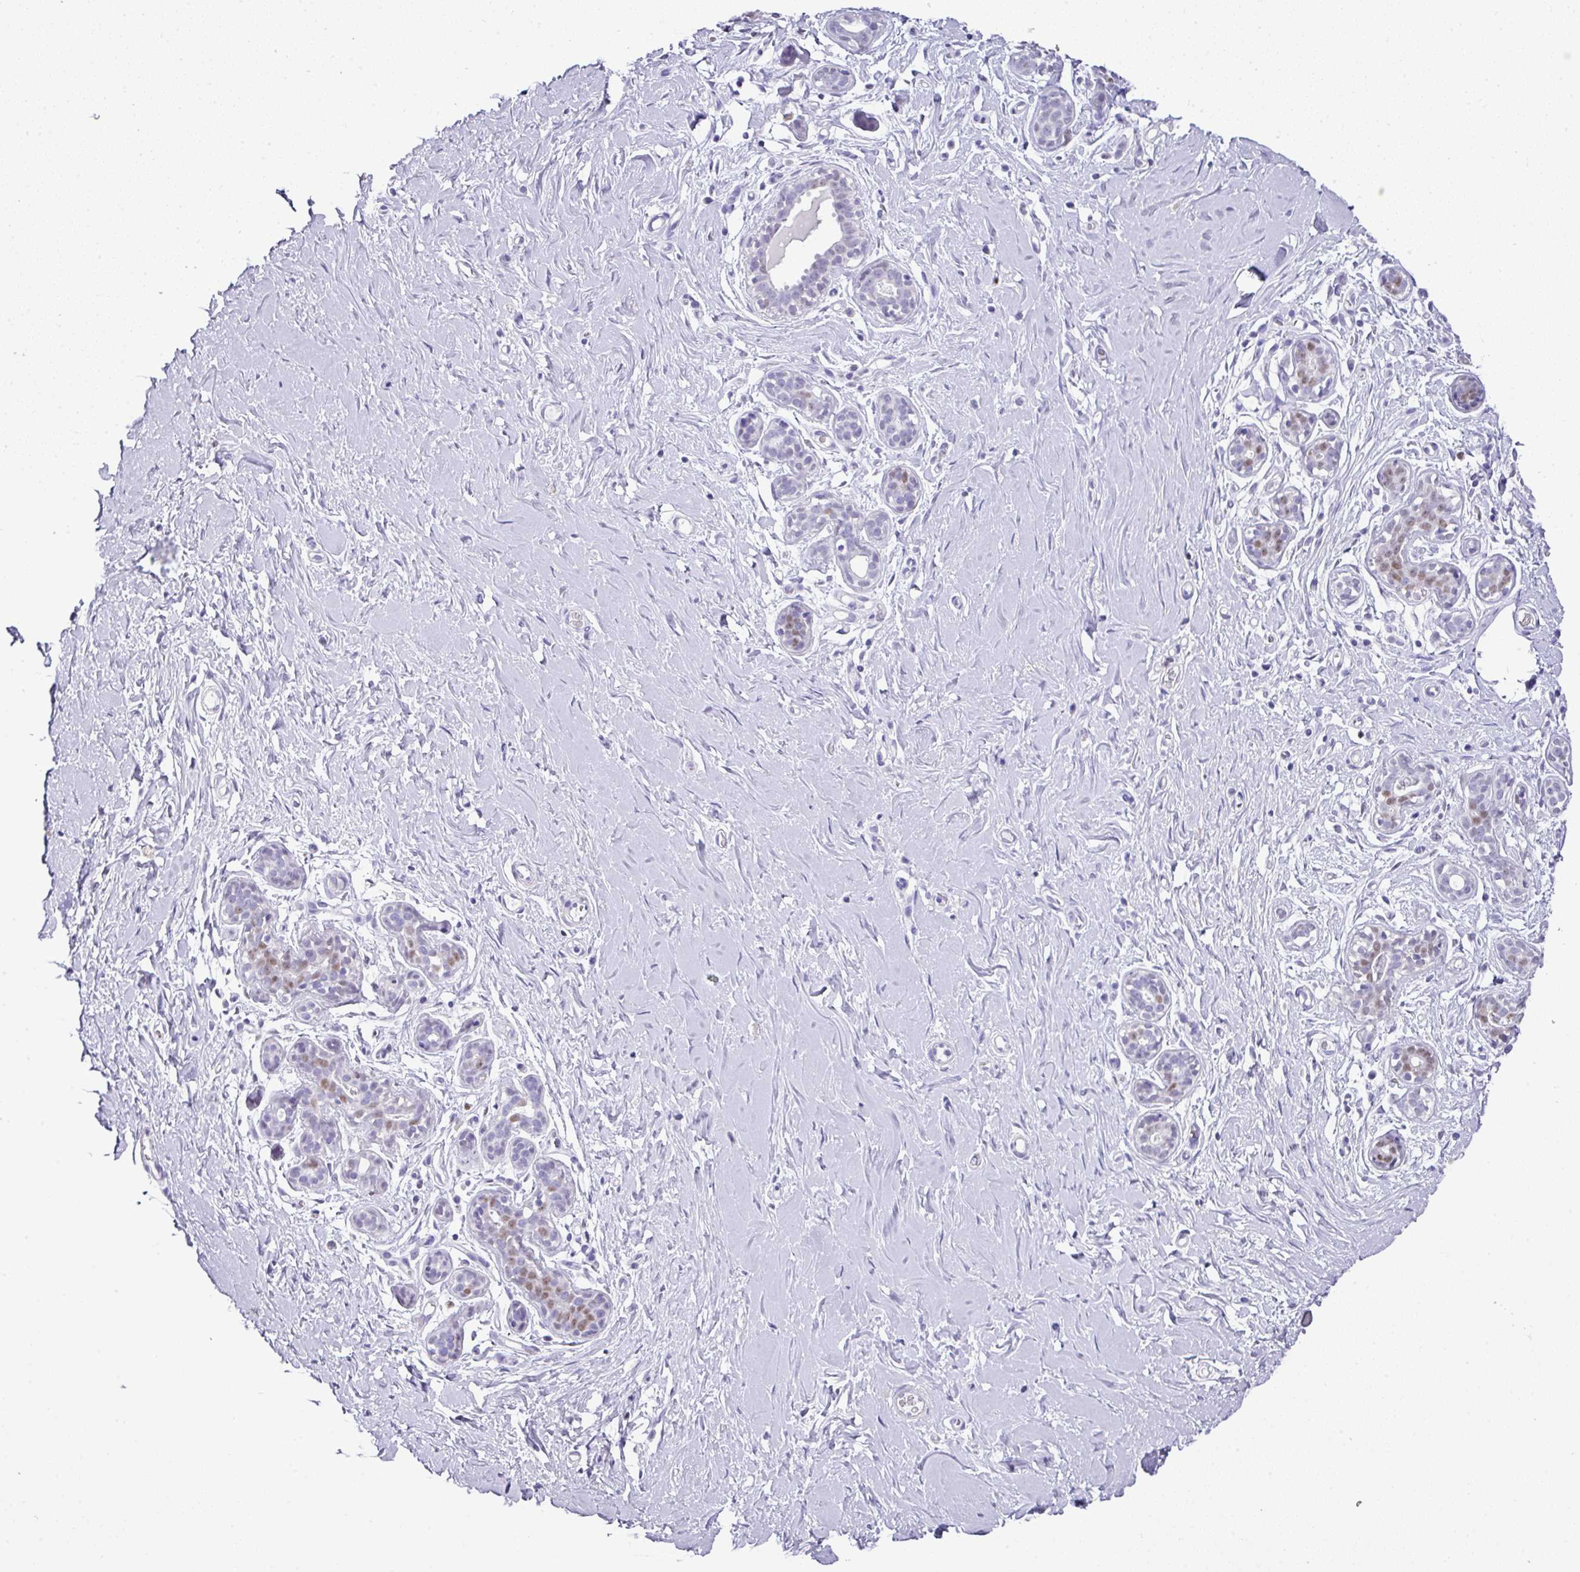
{"staining": {"intensity": "negative", "quantity": "none", "location": "none"}, "tissue": "breast", "cell_type": "Adipocytes", "image_type": "normal", "snomed": [{"axis": "morphology", "description": "Normal tissue, NOS"}, {"axis": "topography", "description": "Breast"}], "caption": "A histopathology image of breast stained for a protein demonstrates no brown staining in adipocytes.", "gene": "BCL11A", "patient": {"sex": "female", "age": 27}}